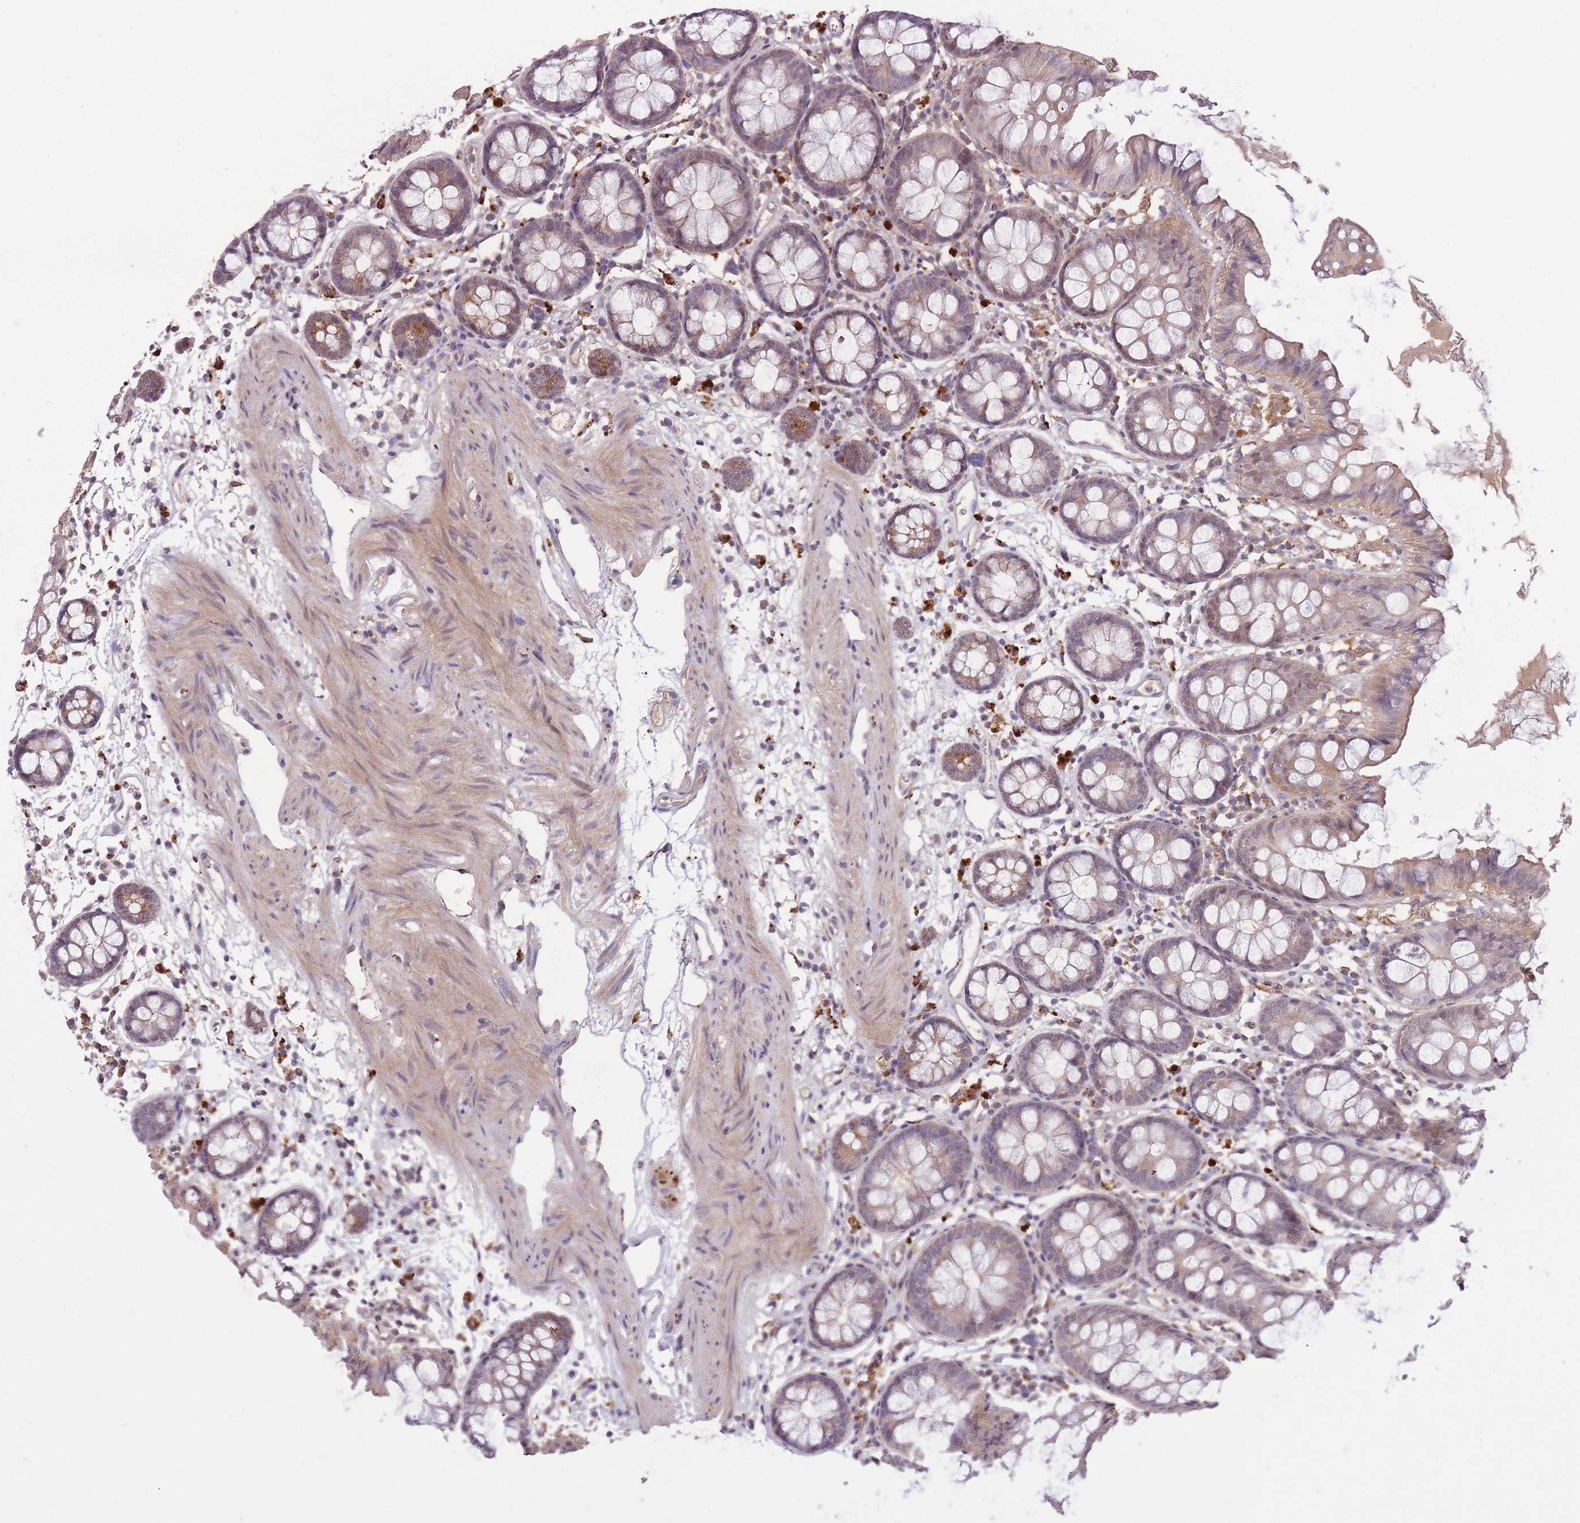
{"staining": {"intensity": "weak", "quantity": ">75%", "location": "cytoplasmic/membranous"}, "tissue": "colon", "cell_type": "Endothelial cells", "image_type": "normal", "snomed": [{"axis": "morphology", "description": "Normal tissue, NOS"}, {"axis": "topography", "description": "Colon"}], "caption": "Immunohistochemistry (IHC) of normal human colon shows low levels of weak cytoplasmic/membranous positivity in about >75% of endothelial cells. (Brightfield microscopy of DAB IHC at high magnification).", "gene": "POLR3F", "patient": {"sex": "female", "age": 84}}